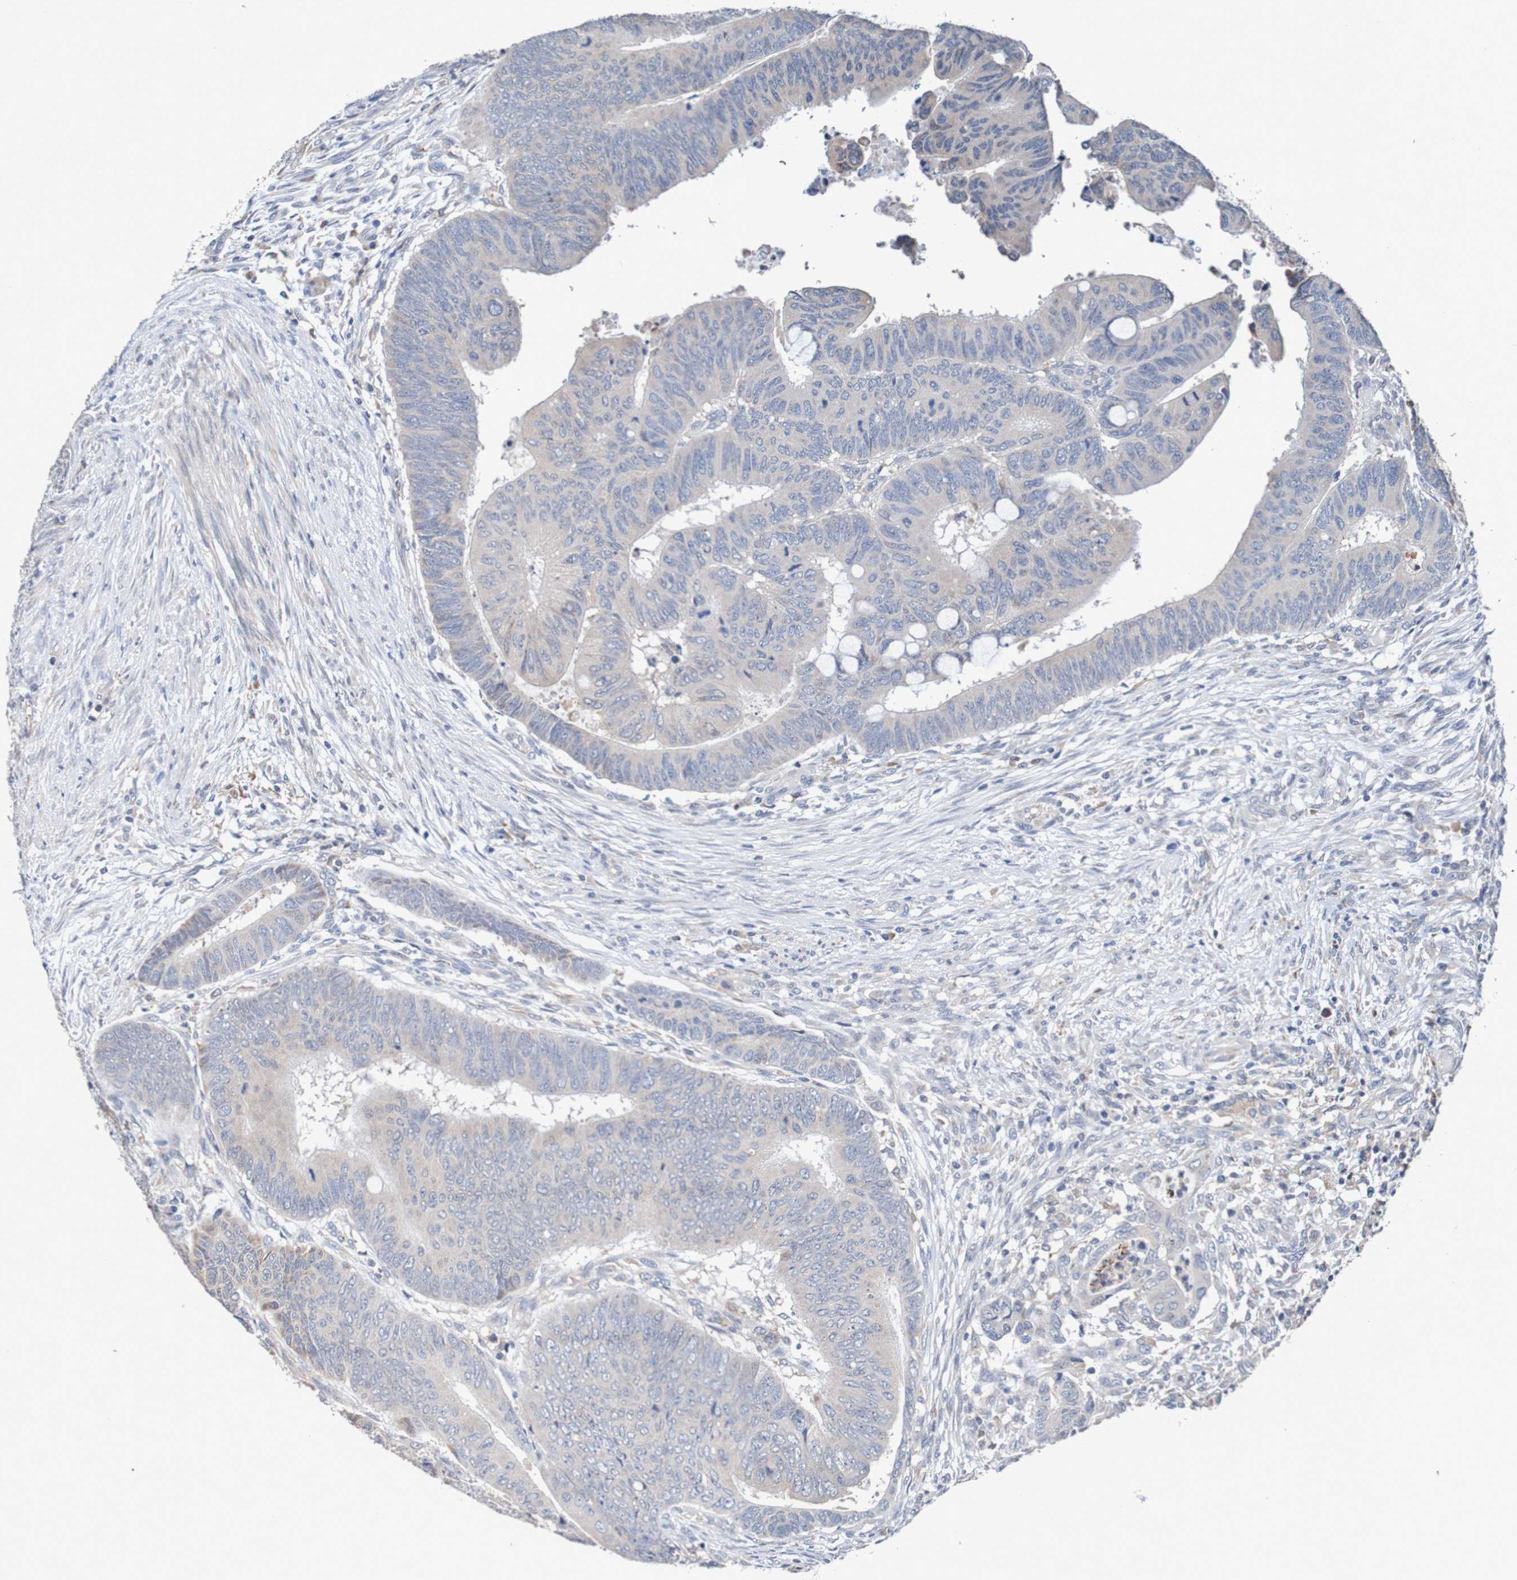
{"staining": {"intensity": "moderate", "quantity": "<25%", "location": "cytoplasmic/membranous"}, "tissue": "colorectal cancer", "cell_type": "Tumor cells", "image_type": "cancer", "snomed": [{"axis": "morphology", "description": "Normal tissue, NOS"}, {"axis": "morphology", "description": "Adenocarcinoma, NOS"}, {"axis": "topography", "description": "Rectum"}, {"axis": "topography", "description": "Peripheral nerve tissue"}], "caption": "Human colorectal cancer stained with a brown dye shows moderate cytoplasmic/membranous positive staining in about <25% of tumor cells.", "gene": "FIBP", "patient": {"sex": "male", "age": 92}}